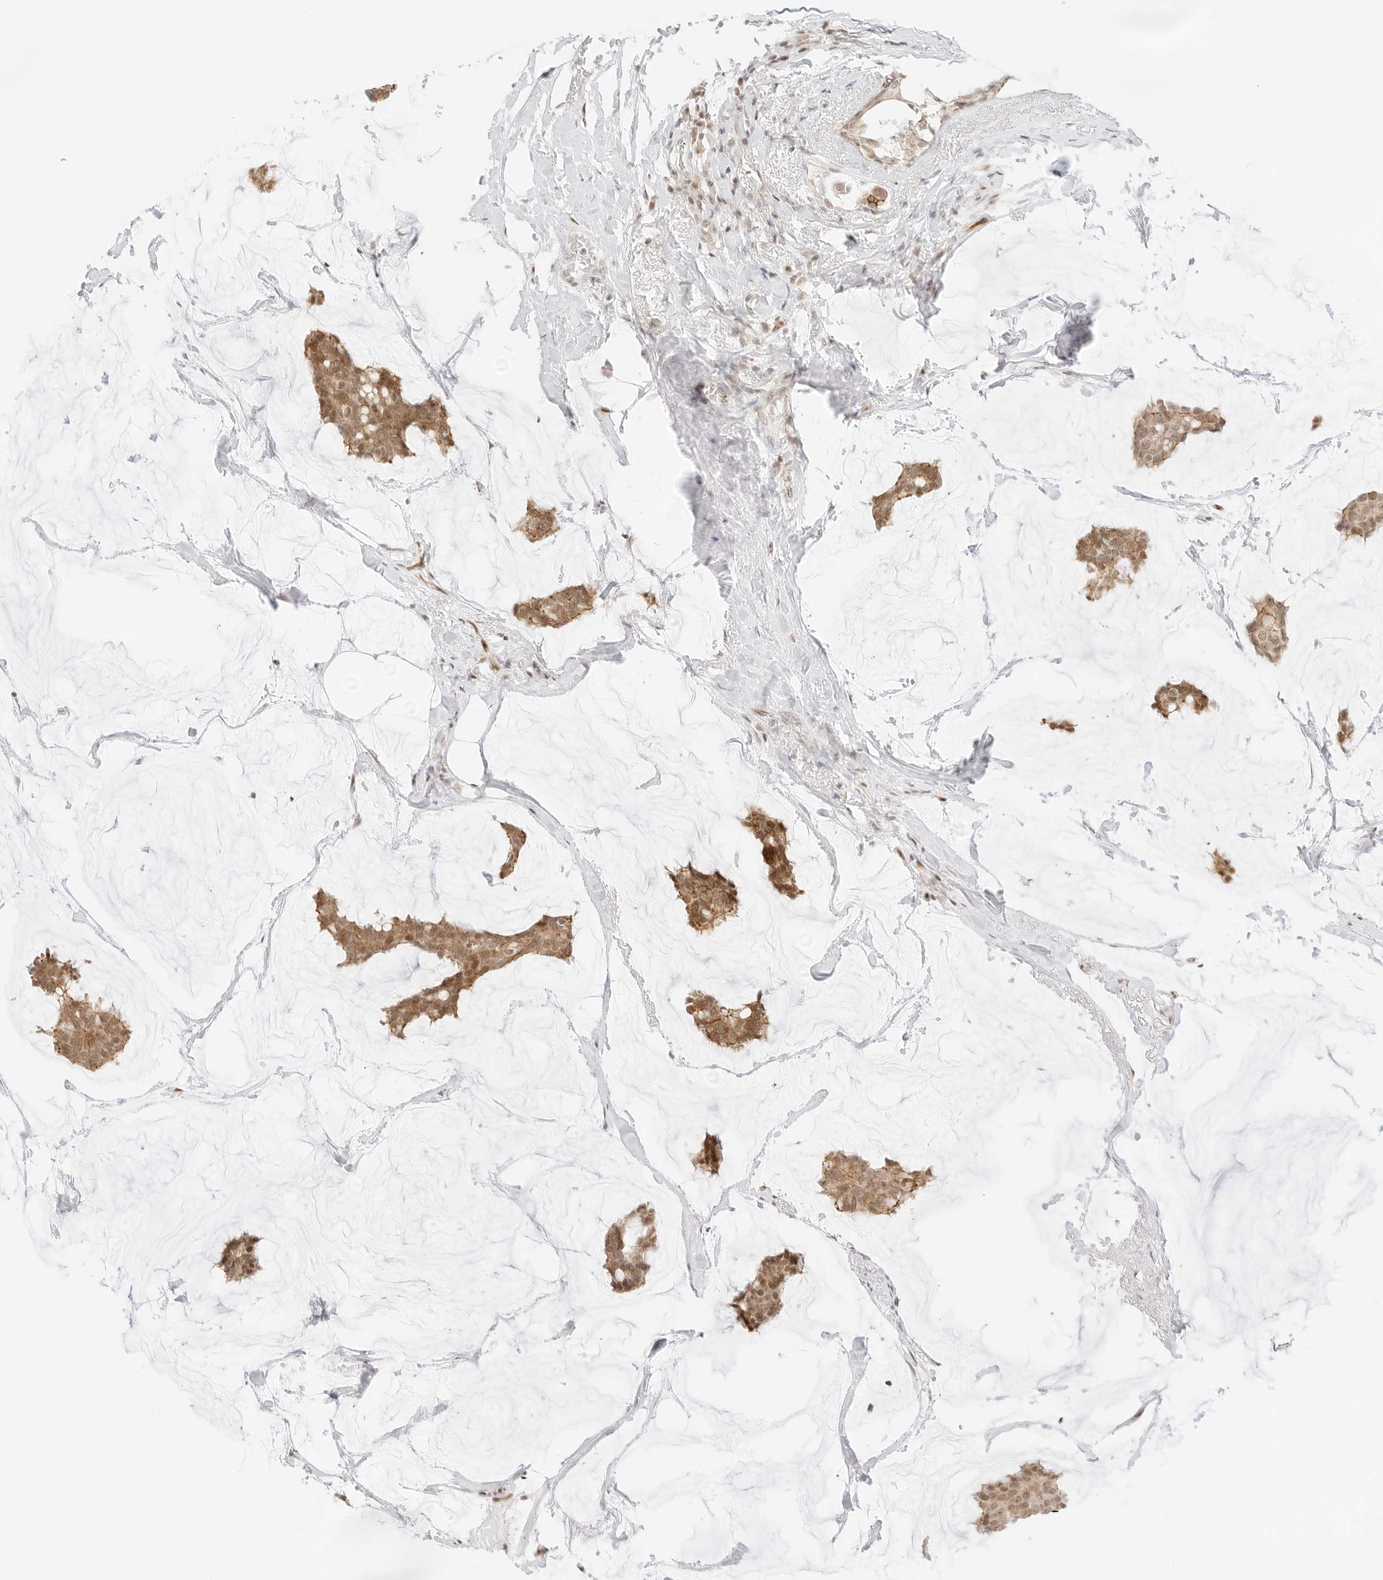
{"staining": {"intensity": "moderate", "quantity": ">75%", "location": "cytoplasmic/membranous,nuclear"}, "tissue": "breast cancer", "cell_type": "Tumor cells", "image_type": "cancer", "snomed": [{"axis": "morphology", "description": "Duct carcinoma"}, {"axis": "topography", "description": "Breast"}], "caption": "Brown immunohistochemical staining in breast cancer (invasive ductal carcinoma) demonstrates moderate cytoplasmic/membranous and nuclear staining in about >75% of tumor cells.", "gene": "GNAS", "patient": {"sex": "female", "age": 93}}